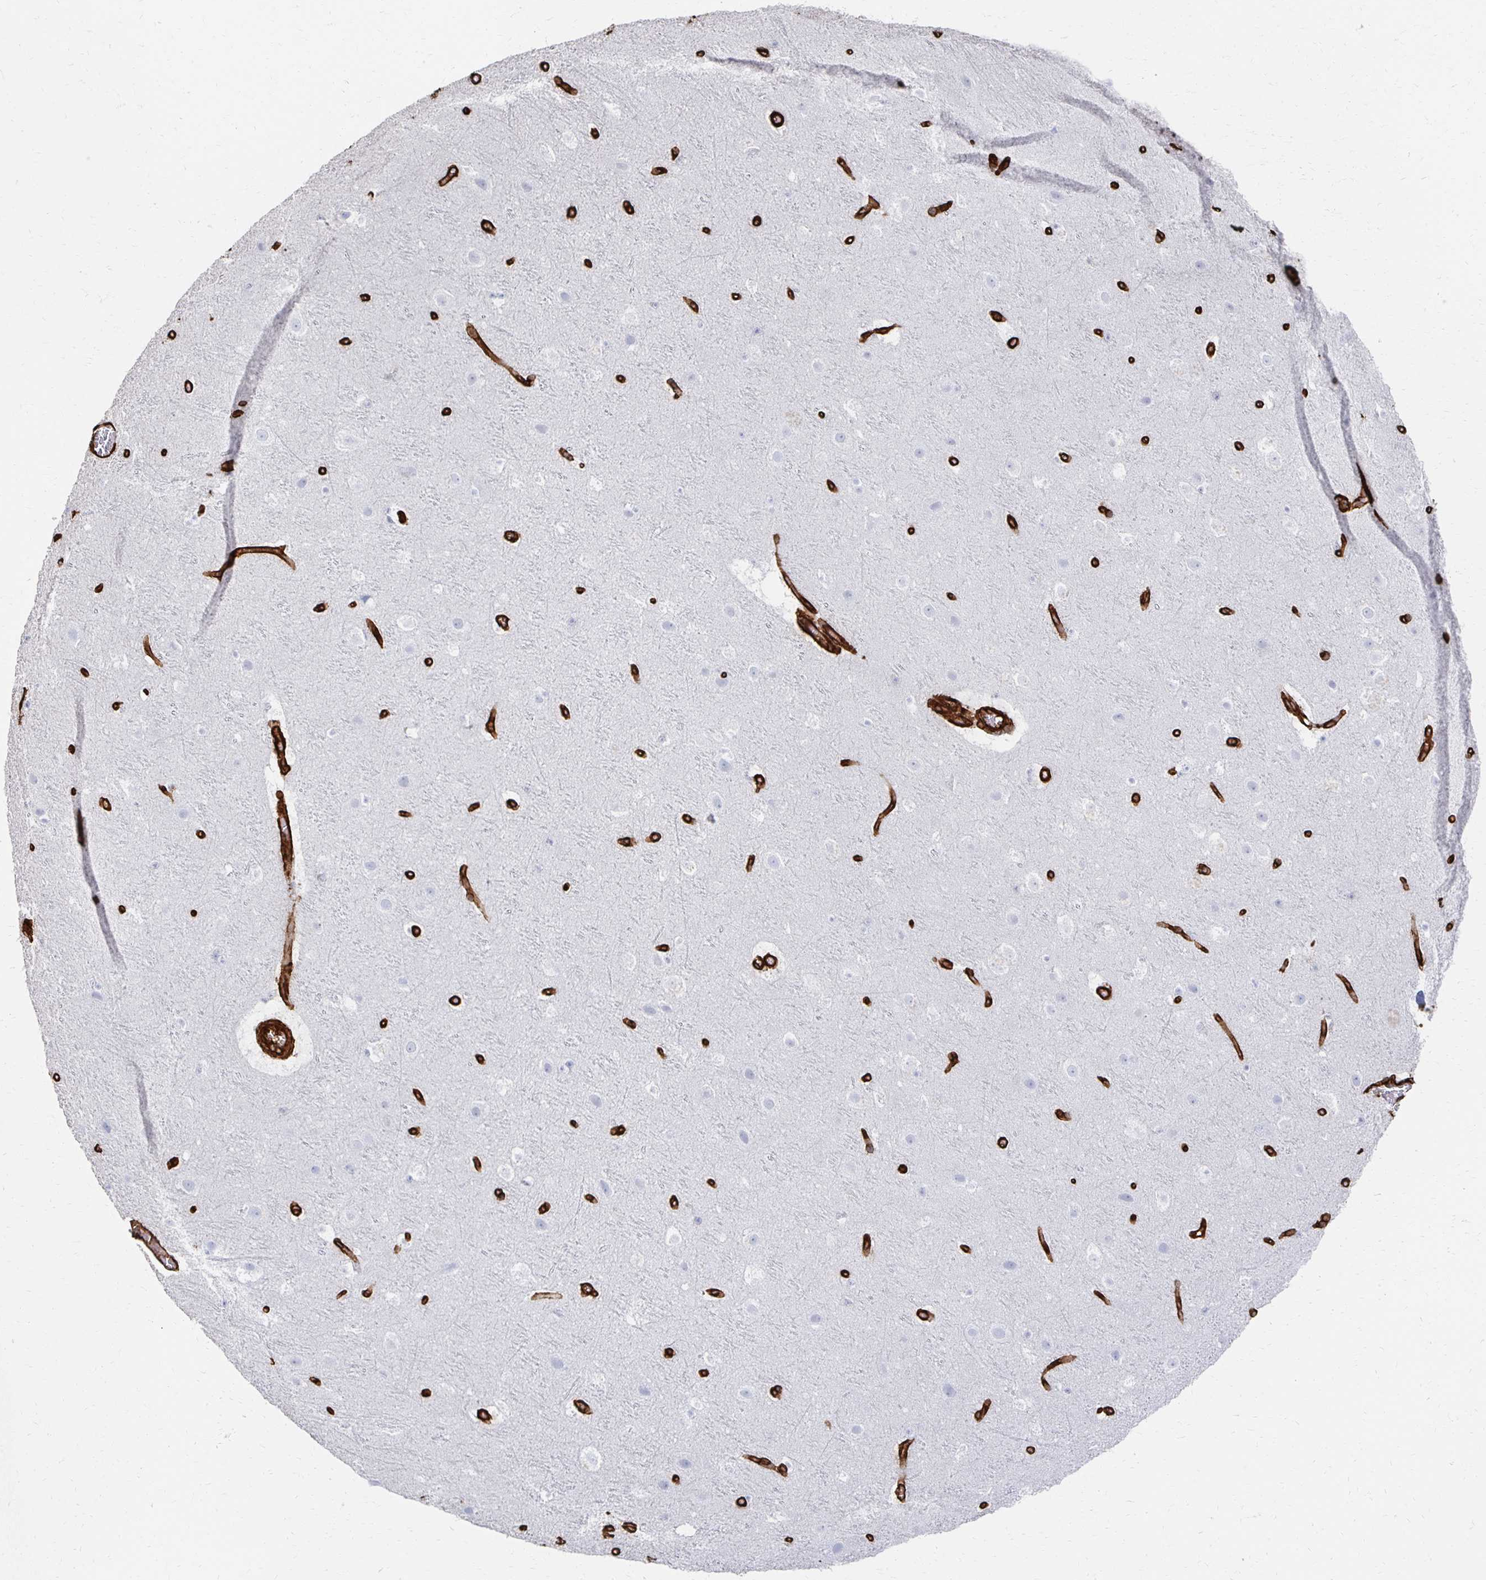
{"staining": {"intensity": "strong", "quantity": ">75%", "location": "cytoplasmic/membranous"}, "tissue": "cerebral cortex", "cell_type": "Endothelial cells", "image_type": "normal", "snomed": [{"axis": "morphology", "description": "Normal tissue, NOS"}, {"axis": "topography", "description": "Cerebral cortex"}], "caption": "Immunohistochemical staining of unremarkable human cerebral cortex shows >75% levels of strong cytoplasmic/membranous protein positivity in about >75% of endothelial cells.", "gene": "VIPR2", "patient": {"sex": "female", "age": 42}}